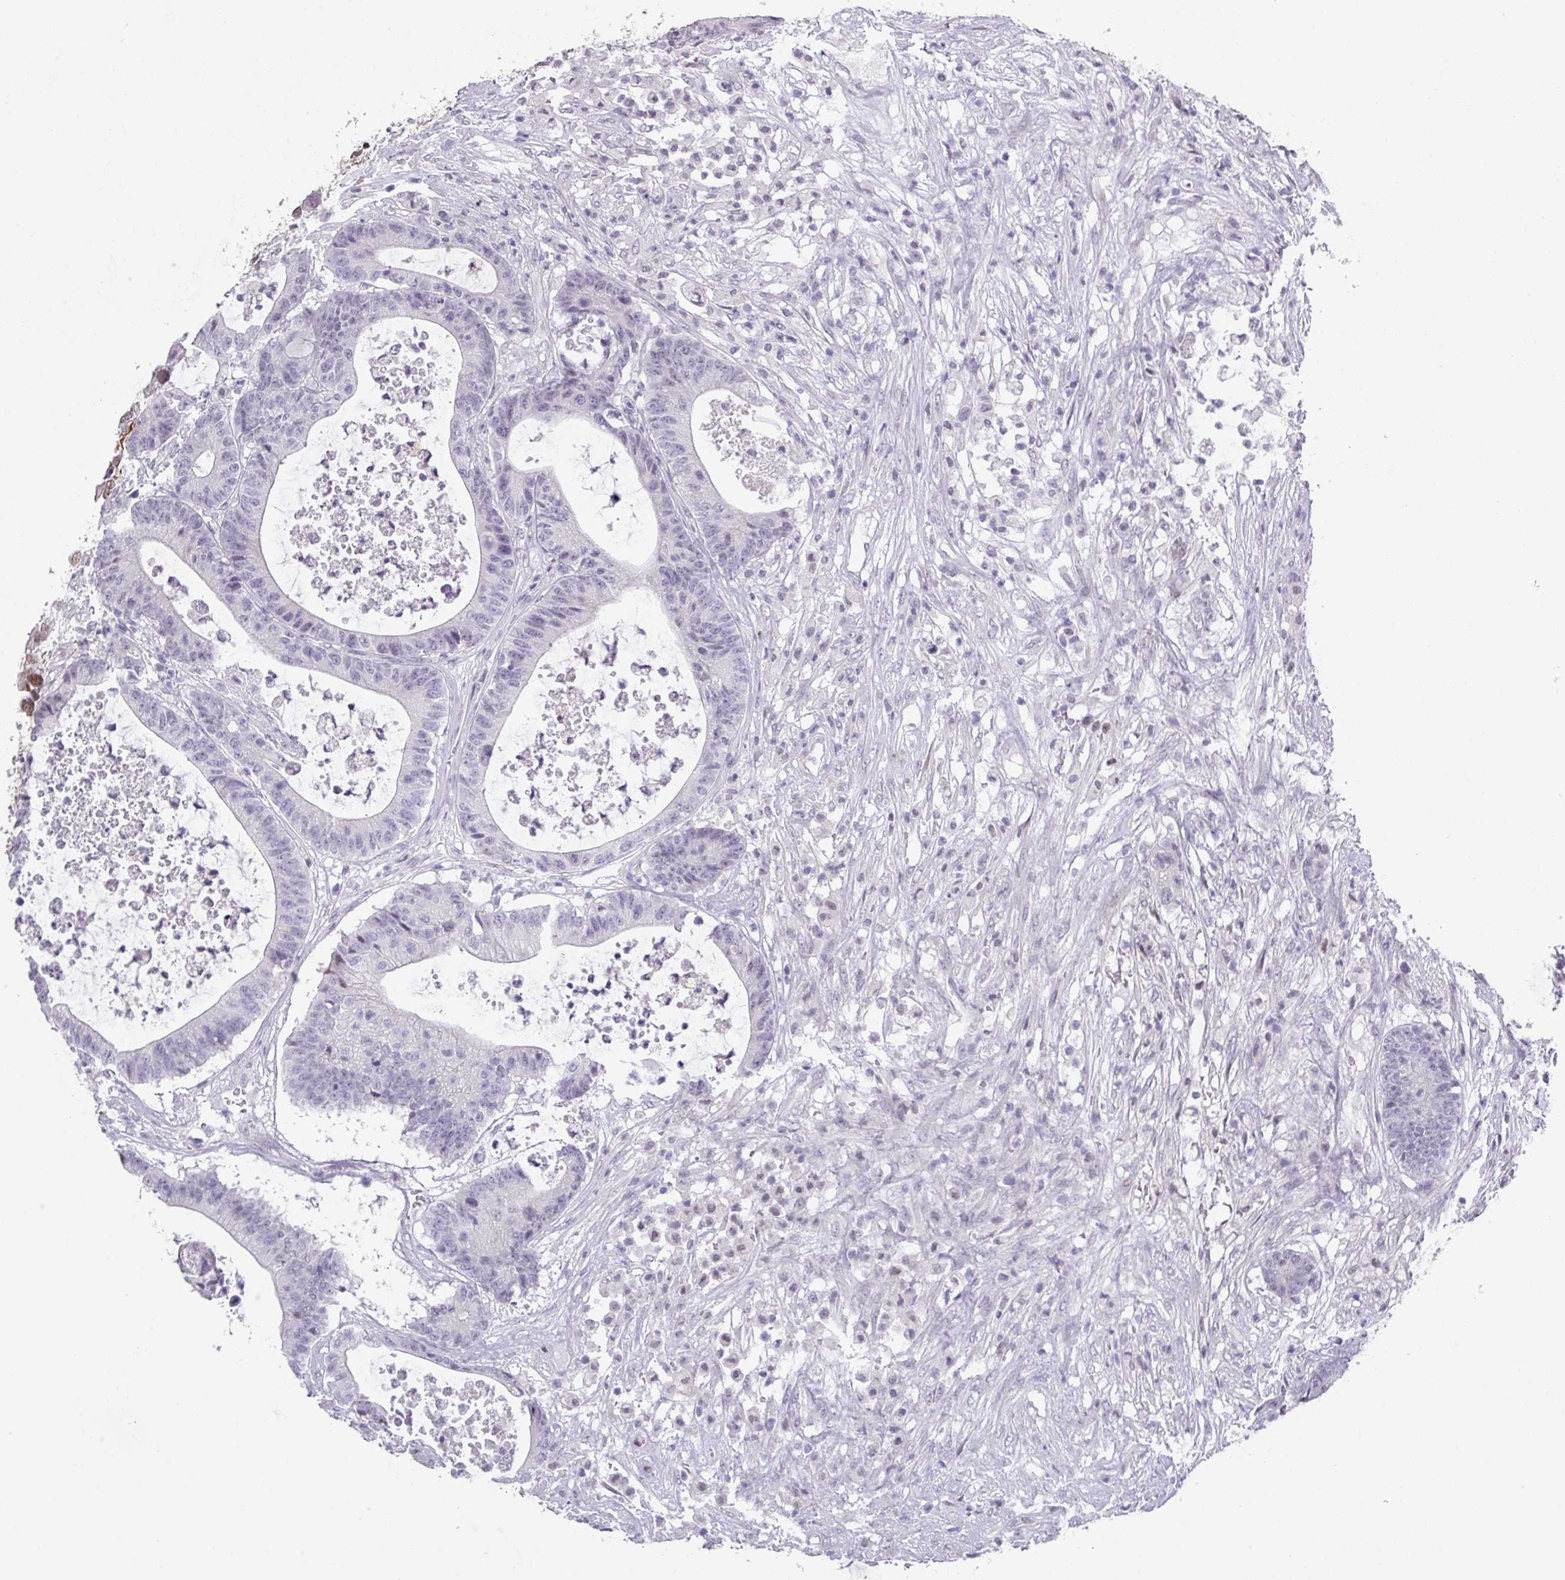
{"staining": {"intensity": "negative", "quantity": "none", "location": "none"}, "tissue": "colorectal cancer", "cell_type": "Tumor cells", "image_type": "cancer", "snomed": [{"axis": "morphology", "description": "Adenocarcinoma, NOS"}, {"axis": "topography", "description": "Colon"}], "caption": "This is an IHC histopathology image of human colorectal cancer. There is no staining in tumor cells.", "gene": "ANKRD13B", "patient": {"sex": "female", "age": 84}}